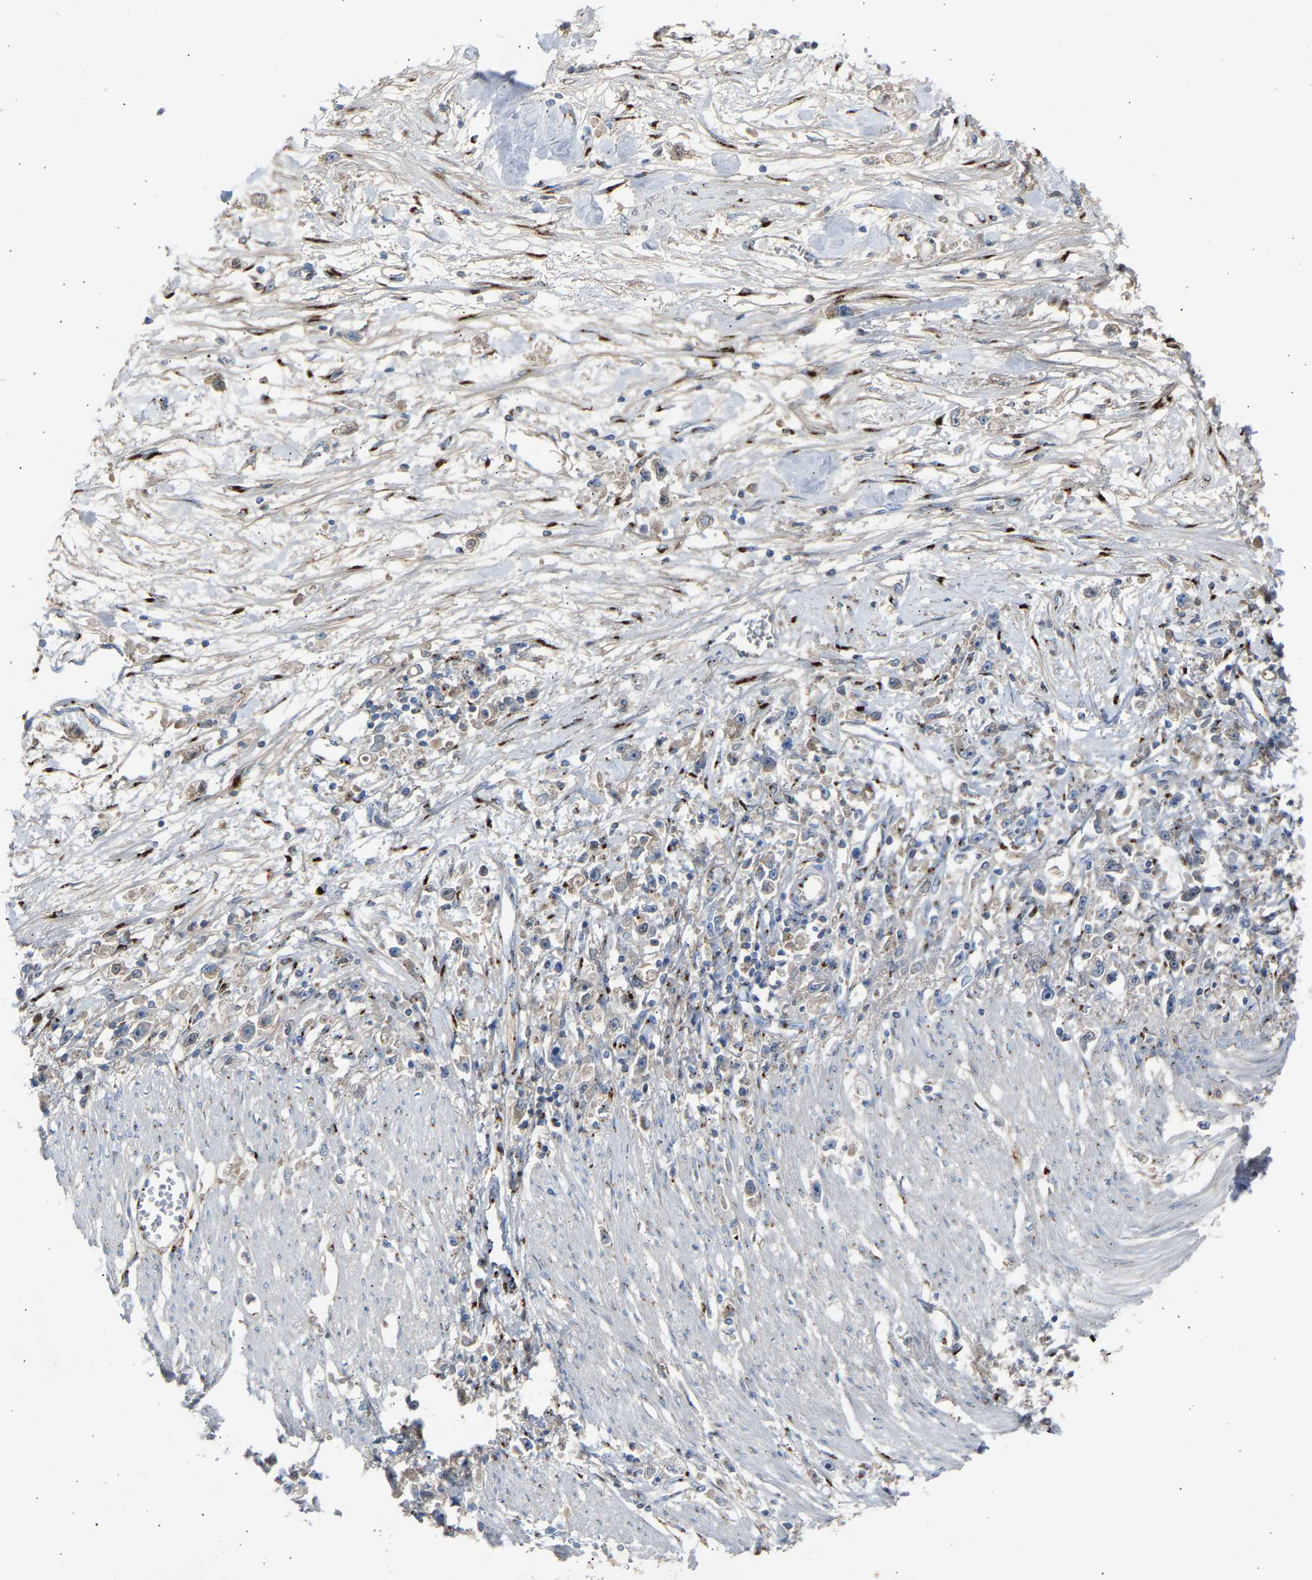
{"staining": {"intensity": "weak", "quantity": "25%-75%", "location": "cytoplasmic/membranous"}, "tissue": "stomach cancer", "cell_type": "Tumor cells", "image_type": "cancer", "snomed": [{"axis": "morphology", "description": "Adenocarcinoma, NOS"}, {"axis": "topography", "description": "Stomach"}], "caption": "IHC histopathology image of neoplastic tissue: stomach adenocarcinoma stained using IHC demonstrates low levels of weak protein expression localized specifically in the cytoplasmic/membranous of tumor cells, appearing as a cytoplasmic/membranous brown color.", "gene": "CYREN", "patient": {"sex": "female", "age": 59}}